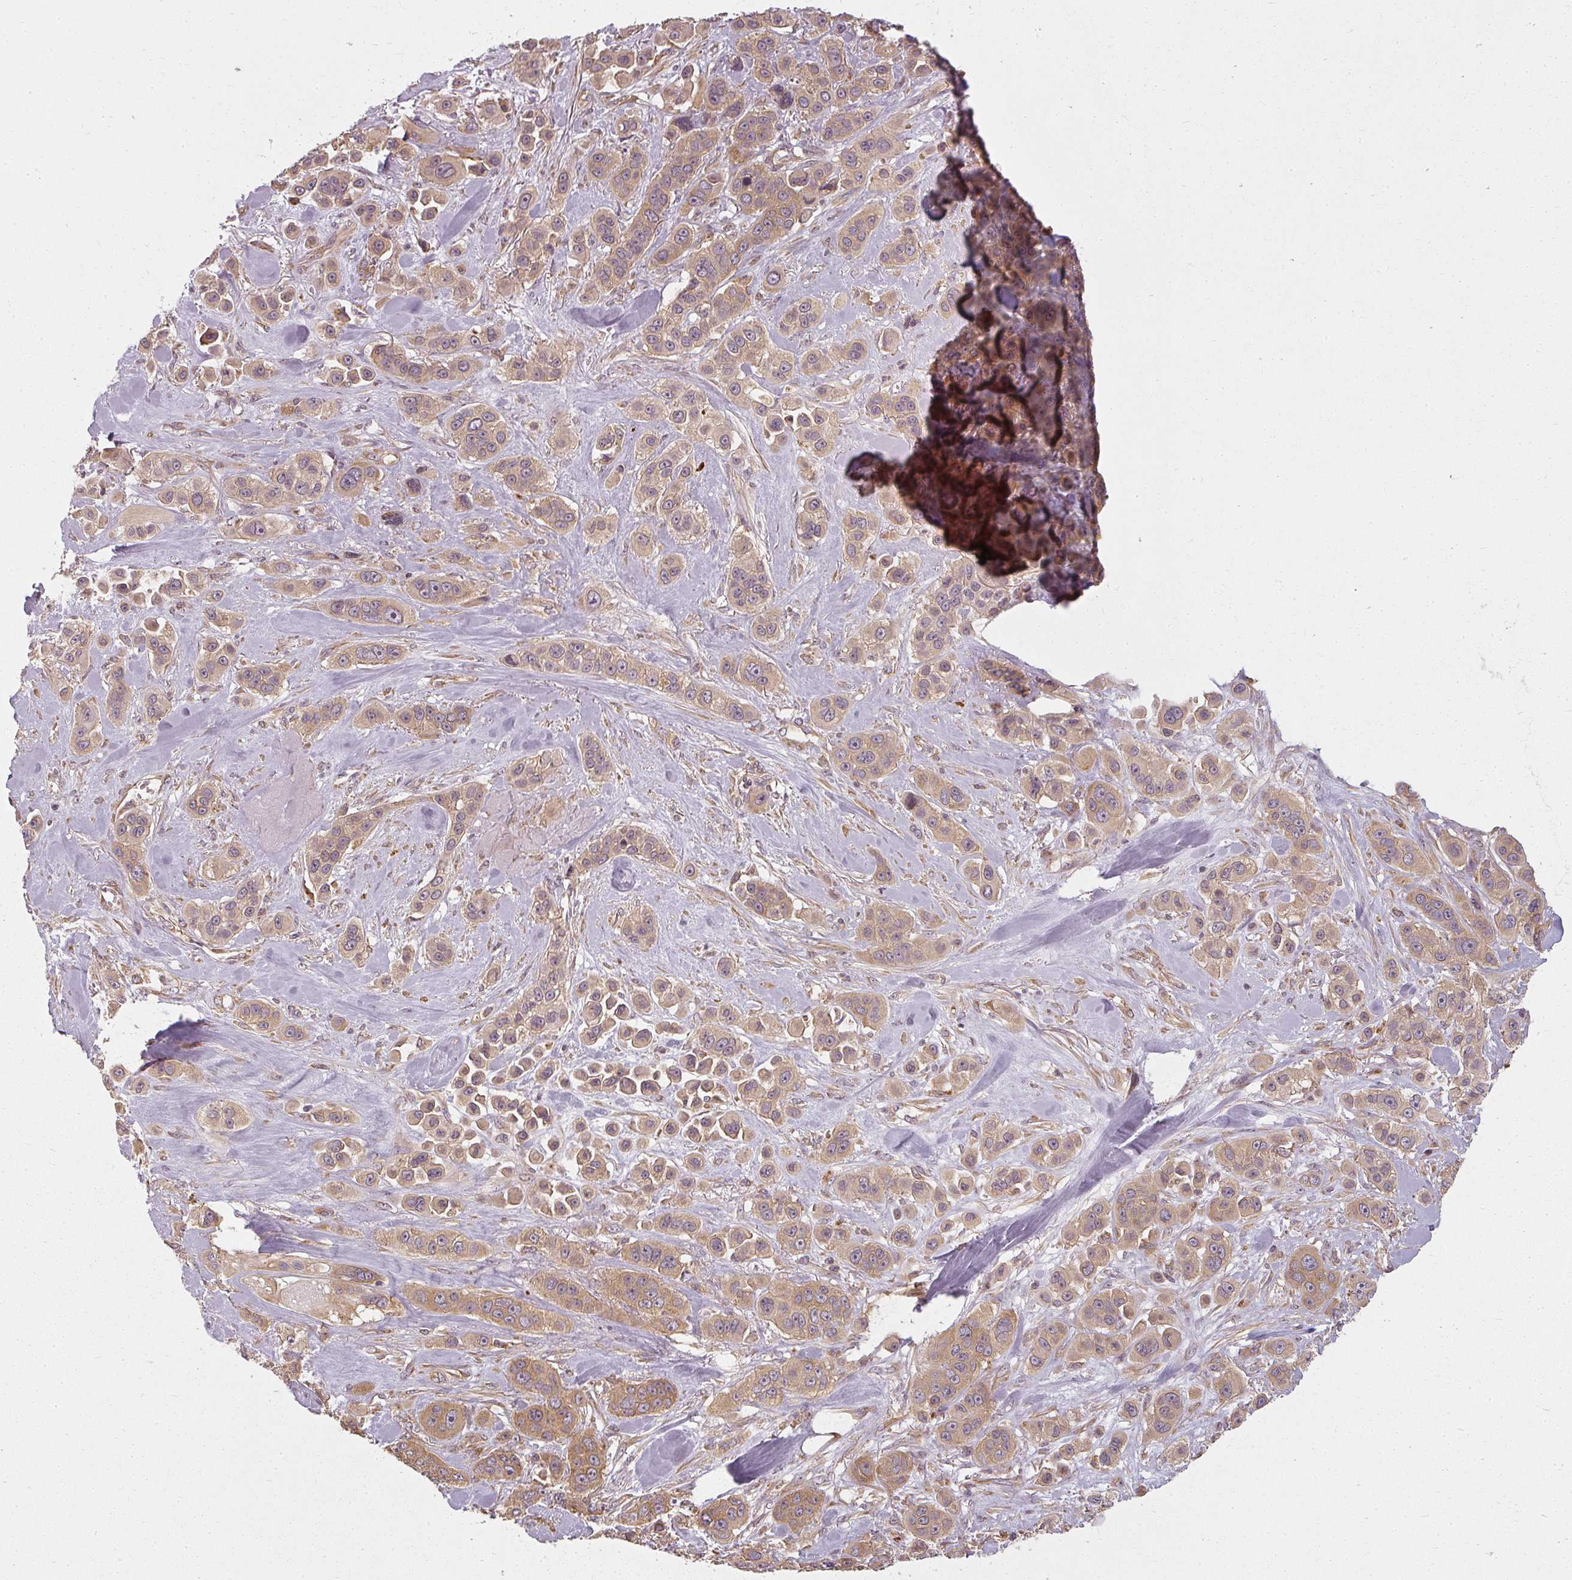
{"staining": {"intensity": "moderate", "quantity": ">75%", "location": "cytoplasmic/membranous"}, "tissue": "skin cancer", "cell_type": "Tumor cells", "image_type": "cancer", "snomed": [{"axis": "morphology", "description": "Squamous cell carcinoma, NOS"}, {"axis": "topography", "description": "Skin"}], "caption": "Skin cancer stained for a protein (brown) shows moderate cytoplasmic/membranous positive staining in approximately >75% of tumor cells.", "gene": "RPL24", "patient": {"sex": "male", "age": 67}}